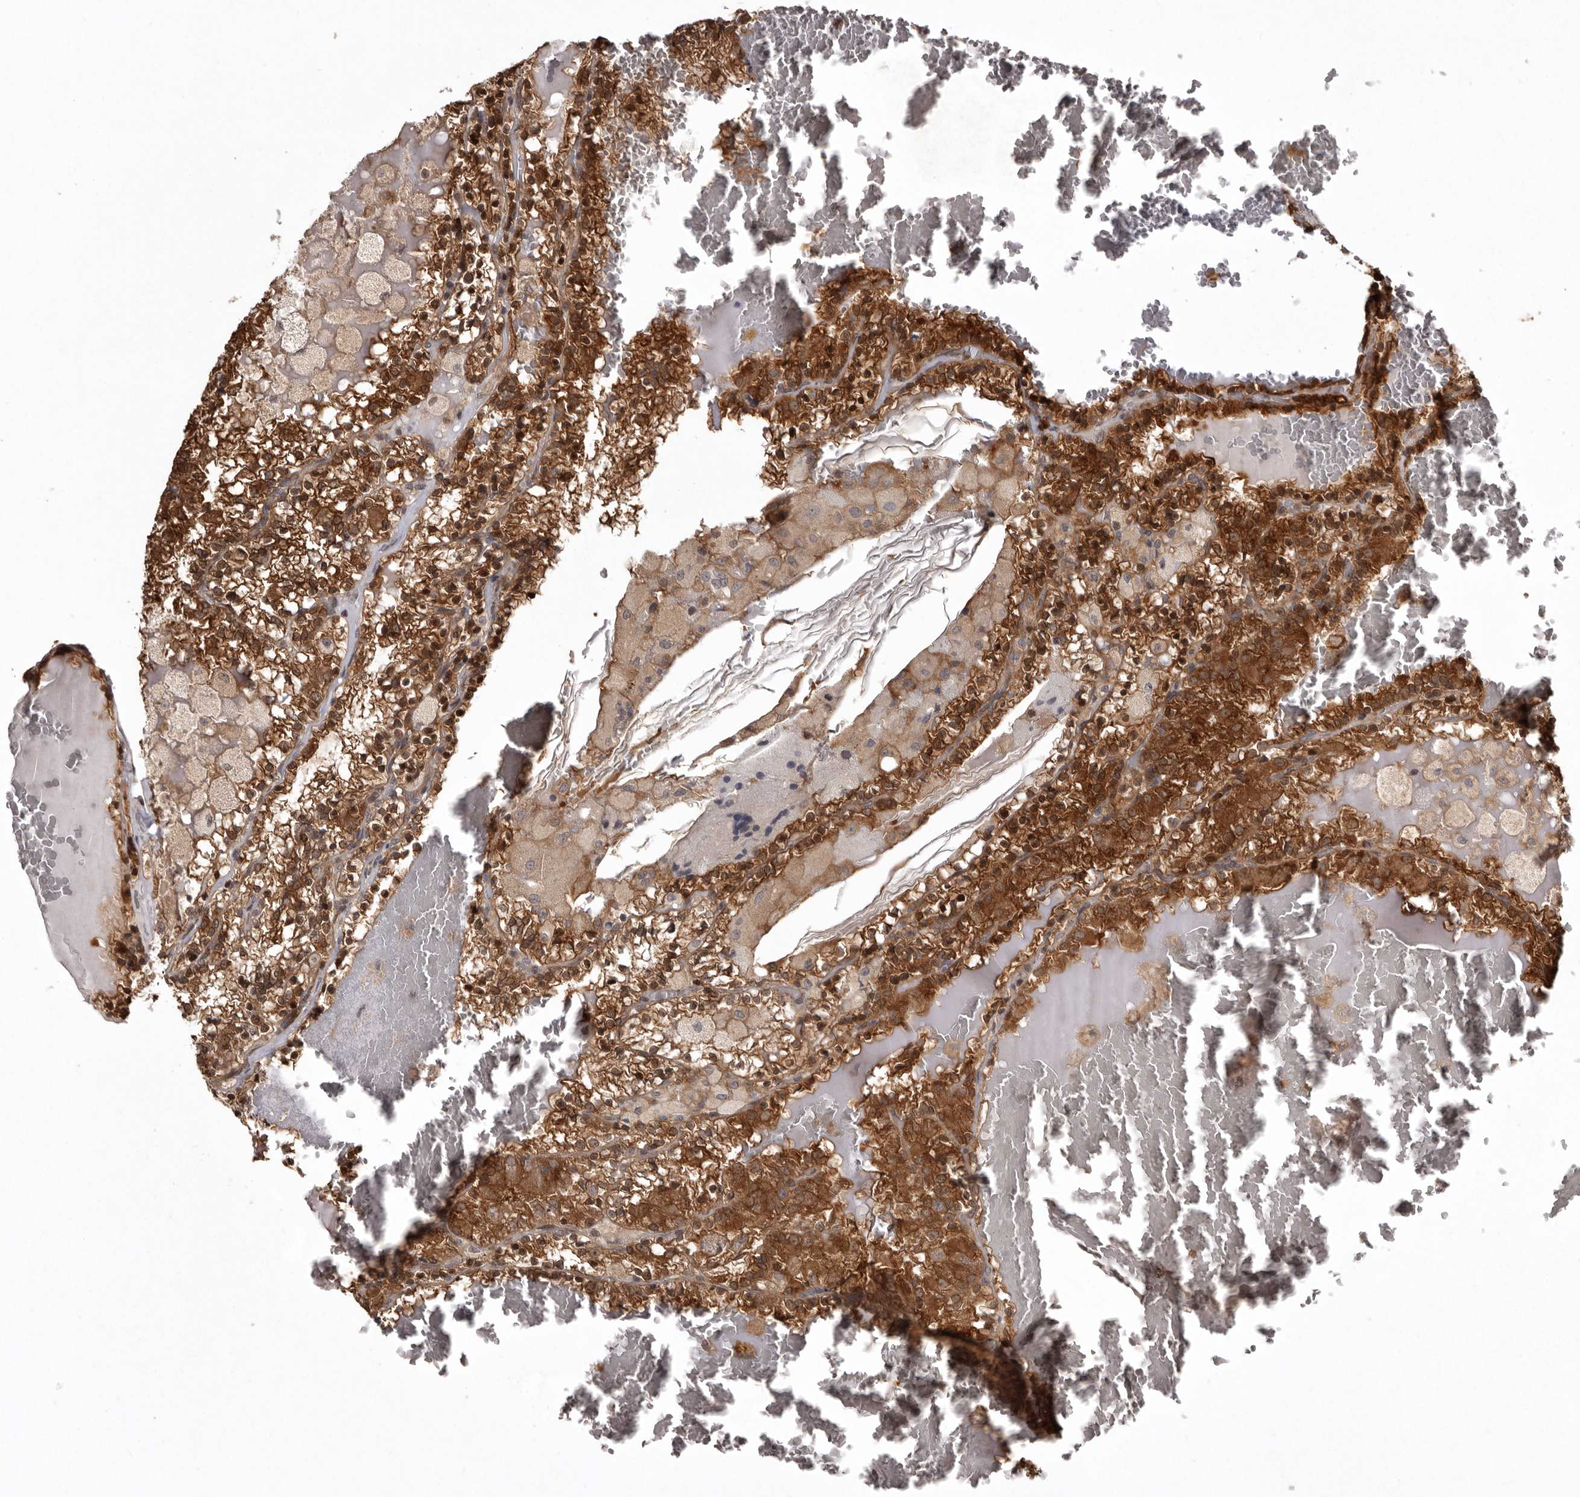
{"staining": {"intensity": "strong", "quantity": ">75%", "location": "cytoplasmic/membranous"}, "tissue": "renal cancer", "cell_type": "Tumor cells", "image_type": "cancer", "snomed": [{"axis": "morphology", "description": "Adenocarcinoma, NOS"}, {"axis": "topography", "description": "Kidney"}], "caption": "Tumor cells display high levels of strong cytoplasmic/membranous positivity in about >75% of cells in renal cancer.", "gene": "DARS1", "patient": {"sex": "female", "age": 56}}